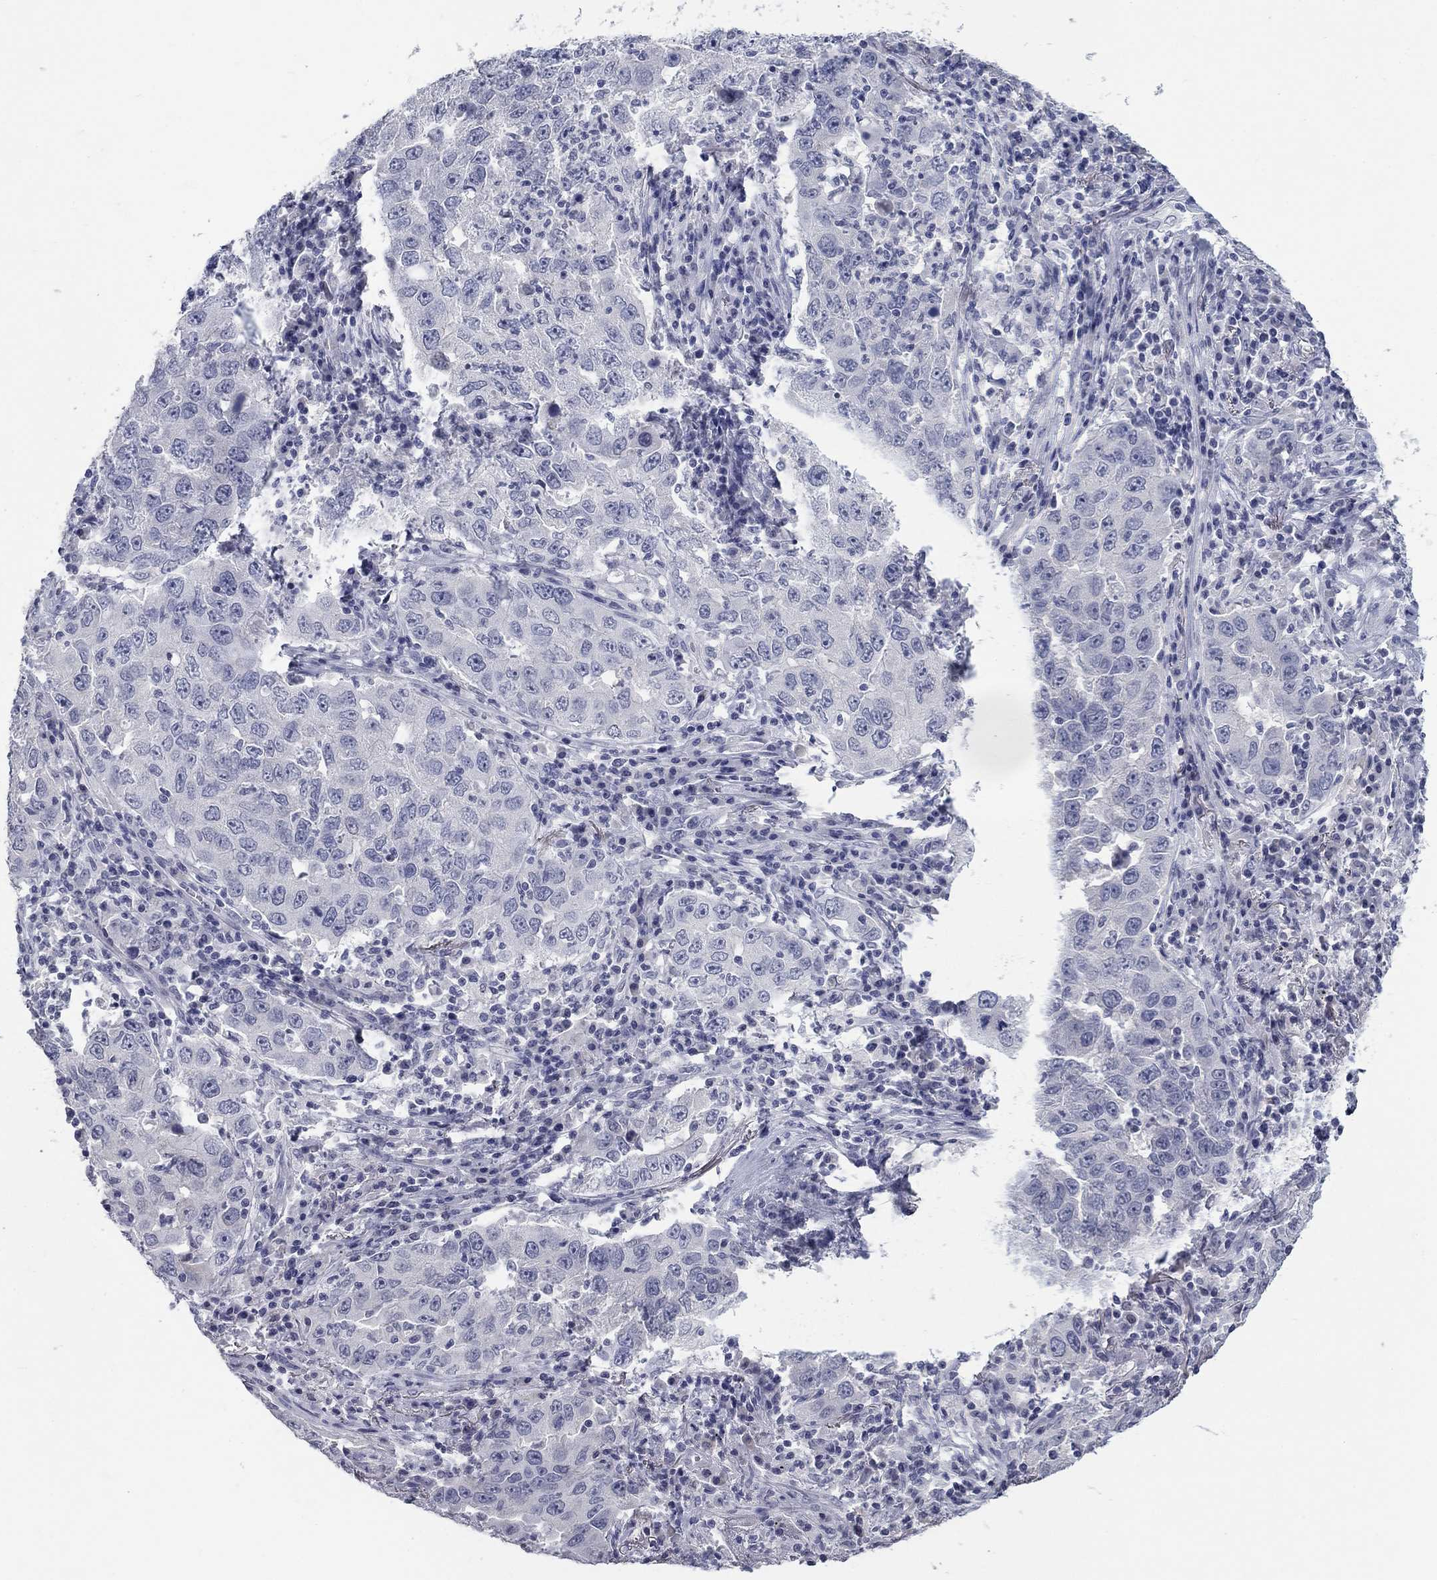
{"staining": {"intensity": "negative", "quantity": "none", "location": "none"}, "tissue": "lung cancer", "cell_type": "Tumor cells", "image_type": "cancer", "snomed": [{"axis": "morphology", "description": "Adenocarcinoma, NOS"}, {"axis": "topography", "description": "Lung"}], "caption": "Immunohistochemistry (IHC) of adenocarcinoma (lung) exhibits no staining in tumor cells. (Brightfield microscopy of DAB (3,3'-diaminobenzidine) IHC at high magnification).", "gene": "ELAVL4", "patient": {"sex": "male", "age": 73}}